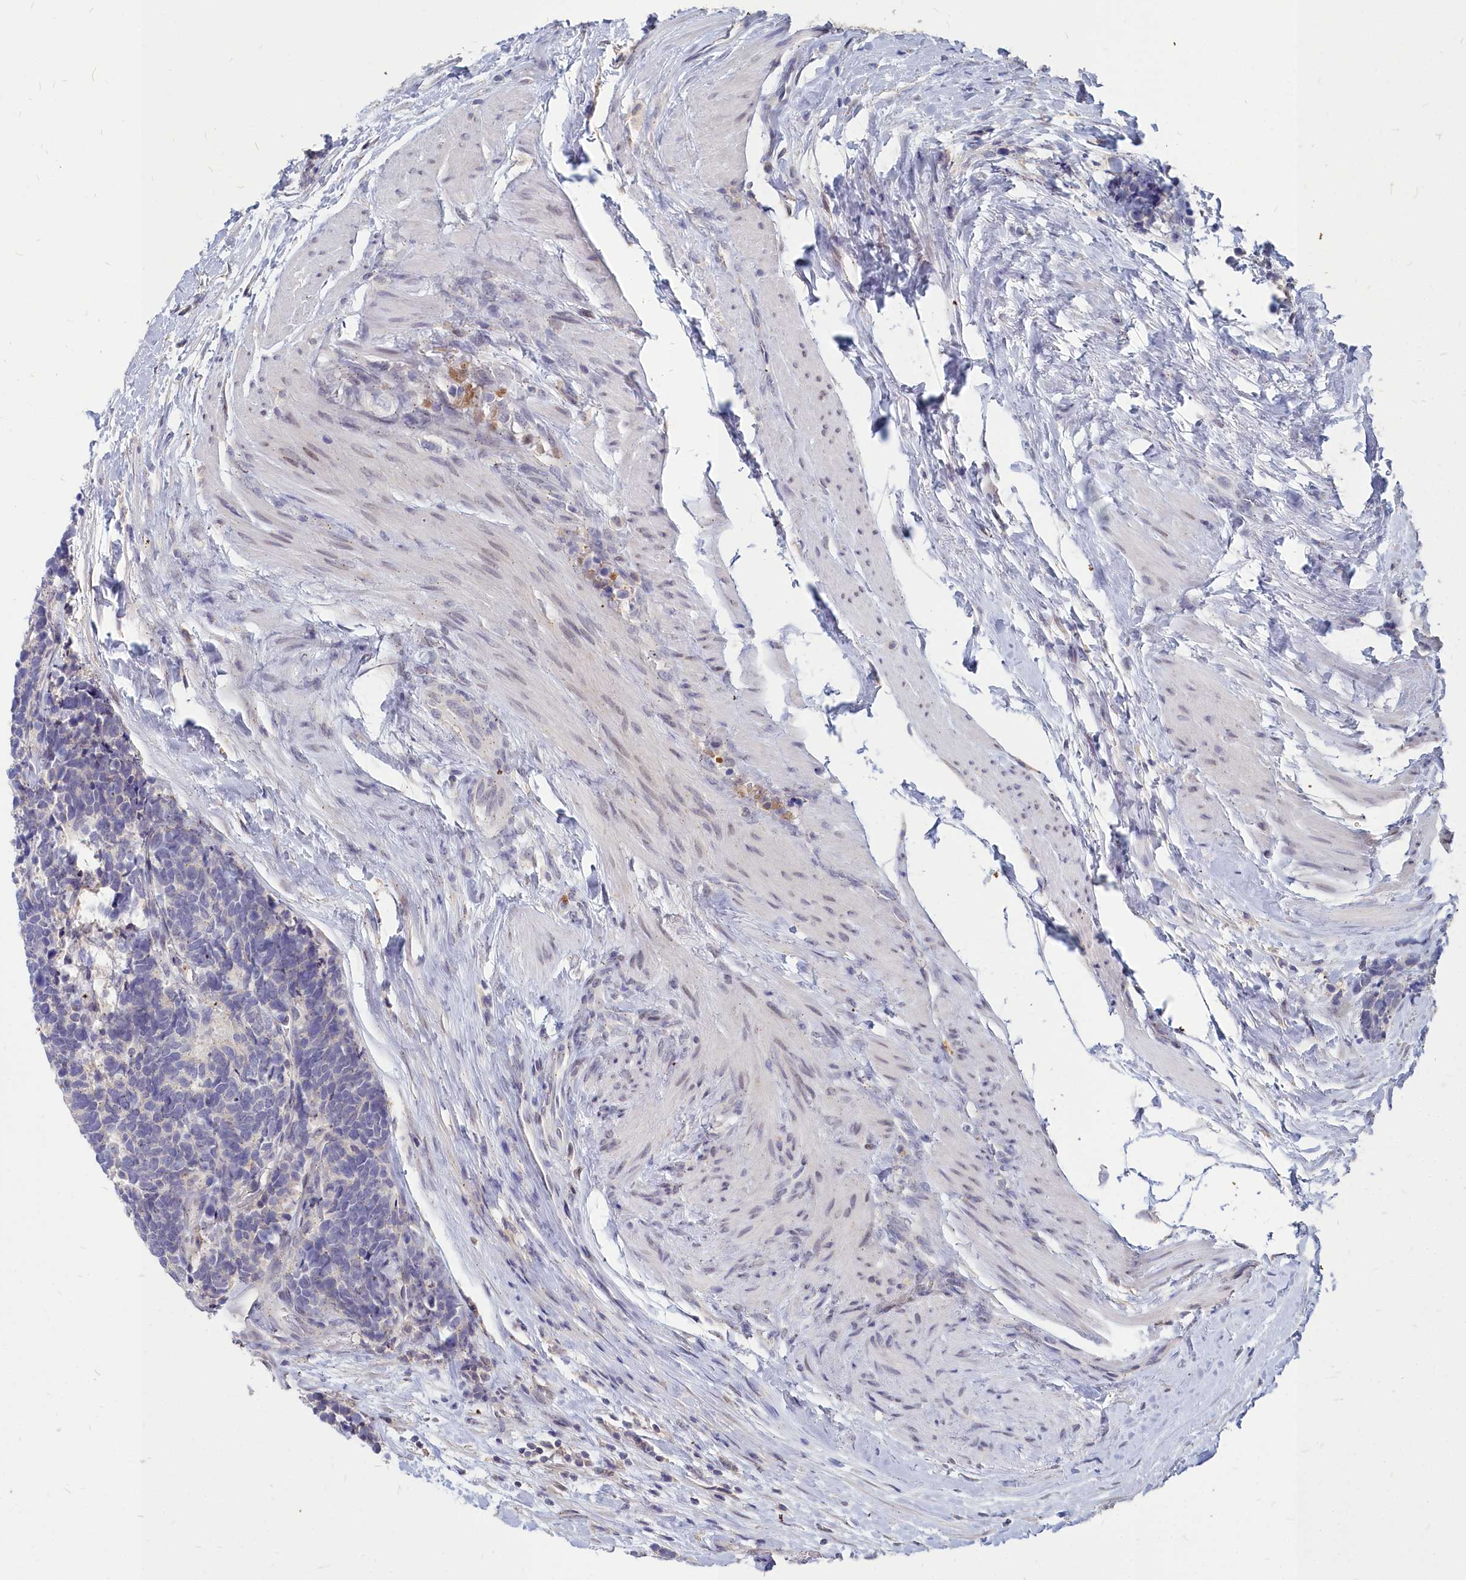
{"staining": {"intensity": "negative", "quantity": "none", "location": "none"}, "tissue": "carcinoid", "cell_type": "Tumor cells", "image_type": "cancer", "snomed": [{"axis": "morphology", "description": "Carcinoma, NOS"}, {"axis": "morphology", "description": "Carcinoid, malignant, NOS"}, {"axis": "topography", "description": "Prostate"}], "caption": "Carcinoma was stained to show a protein in brown. There is no significant positivity in tumor cells.", "gene": "NOXA1", "patient": {"sex": "male", "age": 57}}